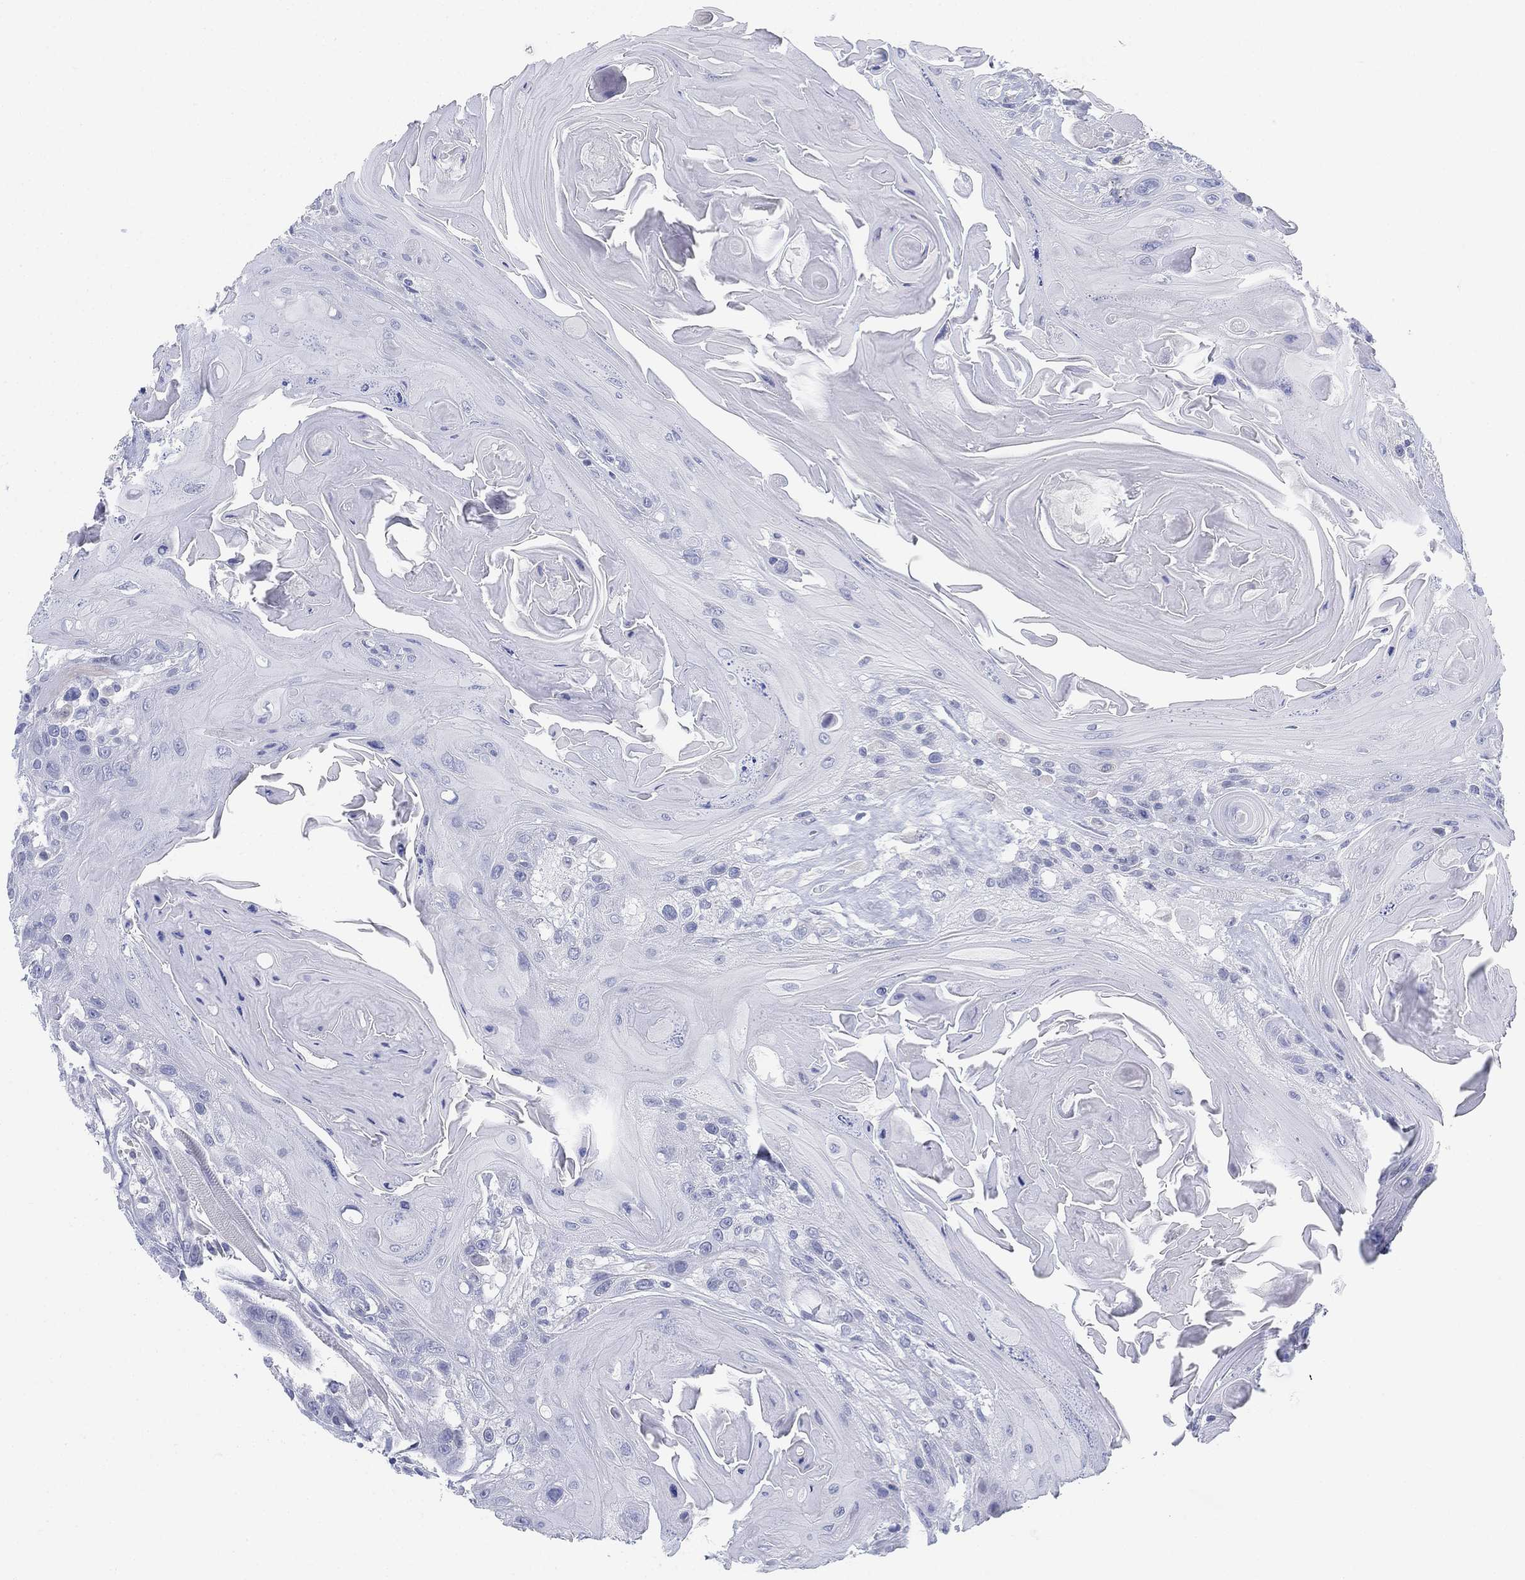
{"staining": {"intensity": "negative", "quantity": "none", "location": "none"}, "tissue": "head and neck cancer", "cell_type": "Tumor cells", "image_type": "cancer", "snomed": [{"axis": "morphology", "description": "Squamous cell carcinoma, NOS"}, {"axis": "topography", "description": "Head-Neck"}], "caption": "Head and neck cancer was stained to show a protein in brown. There is no significant positivity in tumor cells.", "gene": "GCNA", "patient": {"sex": "female", "age": 59}}